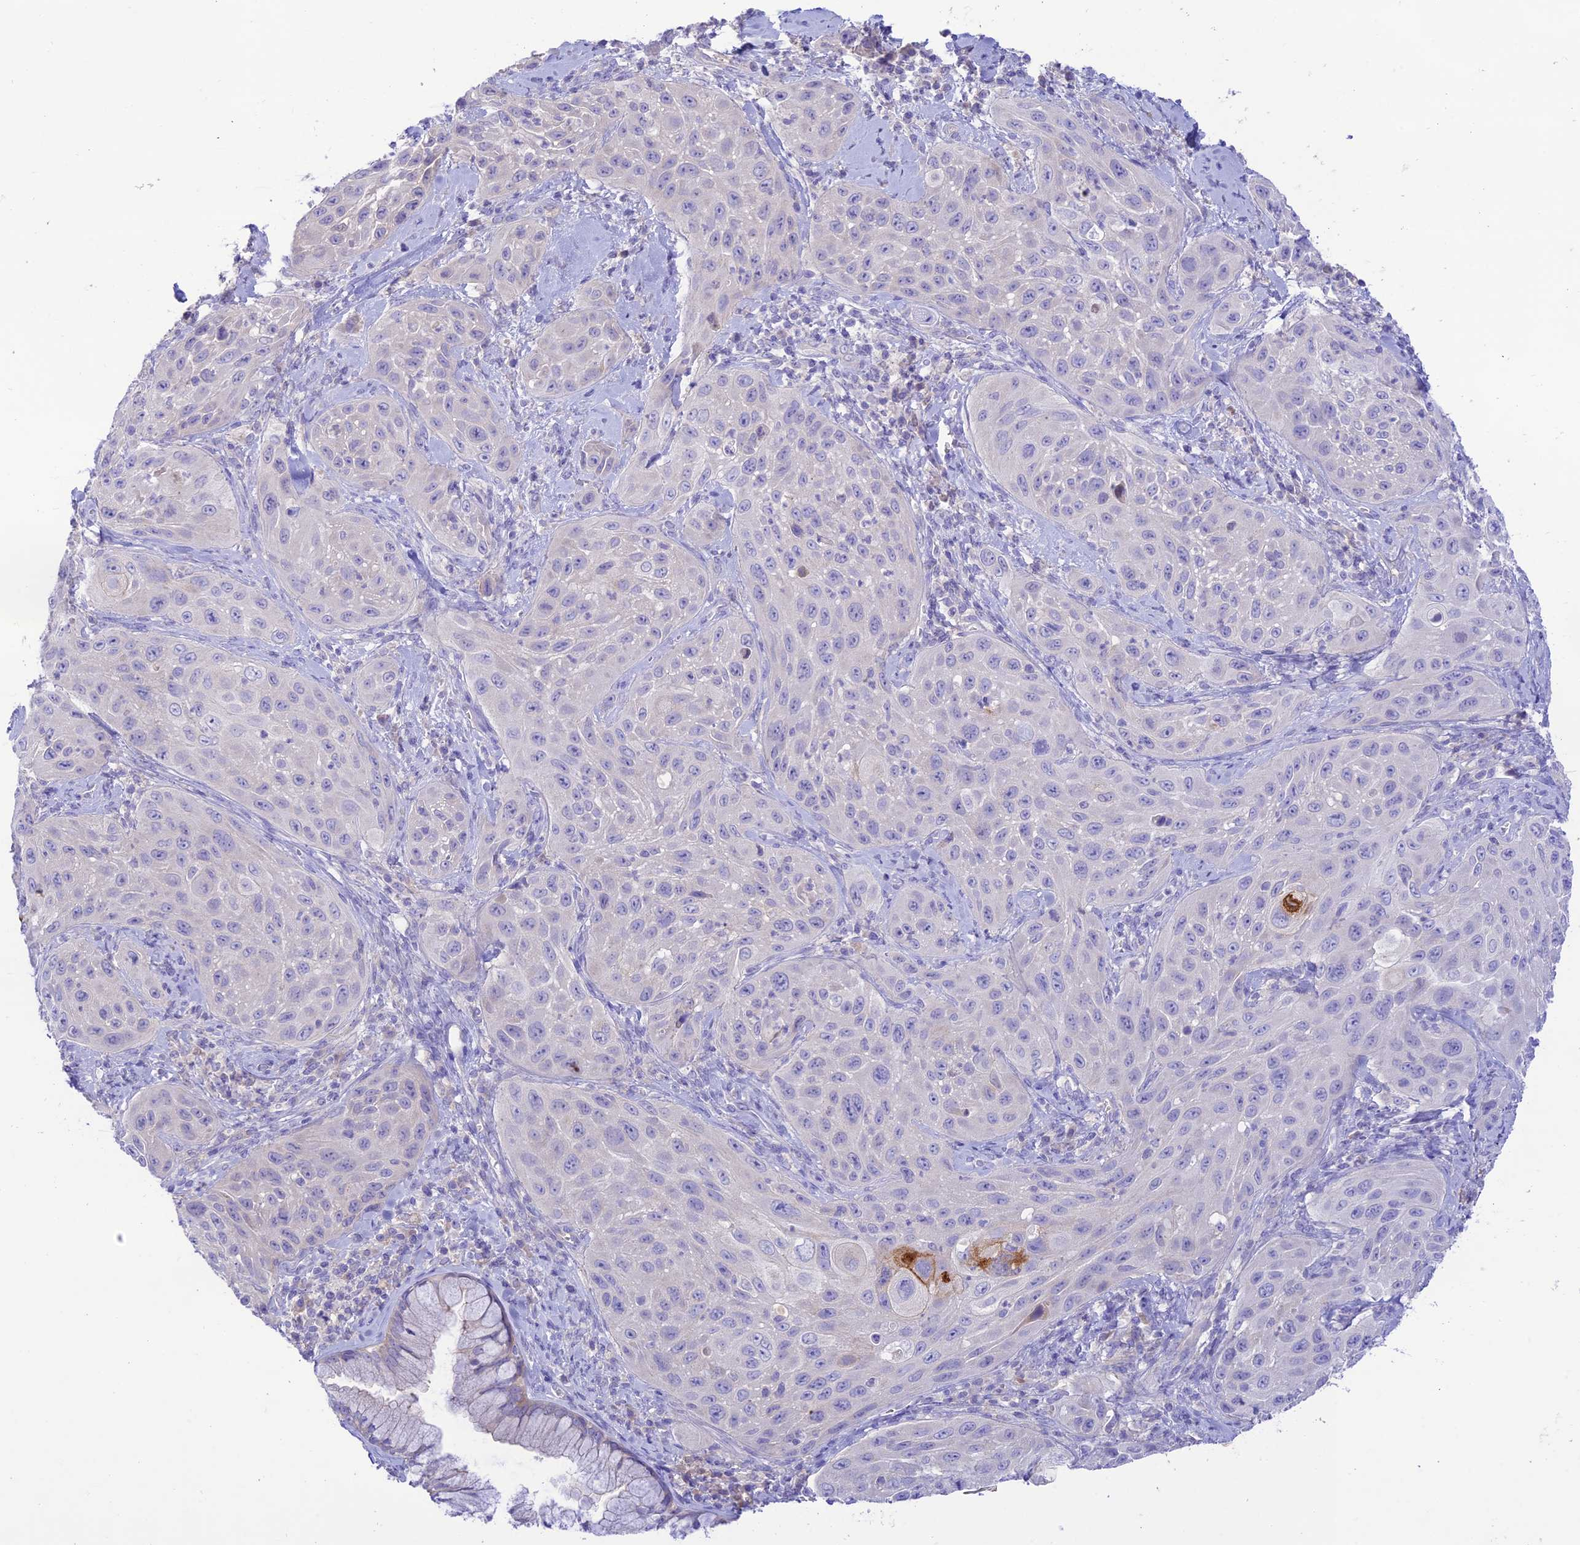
{"staining": {"intensity": "moderate", "quantity": "<25%", "location": "cytoplasmic/membranous"}, "tissue": "cervical cancer", "cell_type": "Tumor cells", "image_type": "cancer", "snomed": [{"axis": "morphology", "description": "Squamous cell carcinoma, NOS"}, {"axis": "topography", "description": "Cervix"}], "caption": "Tumor cells reveal moderate cytoplasmic/membranous staining in about <25% of cells in cervical cancer (squamous cell carcinoma).", "gene": "NLRP9", "patient": {"sex": "female", "age": 42}}